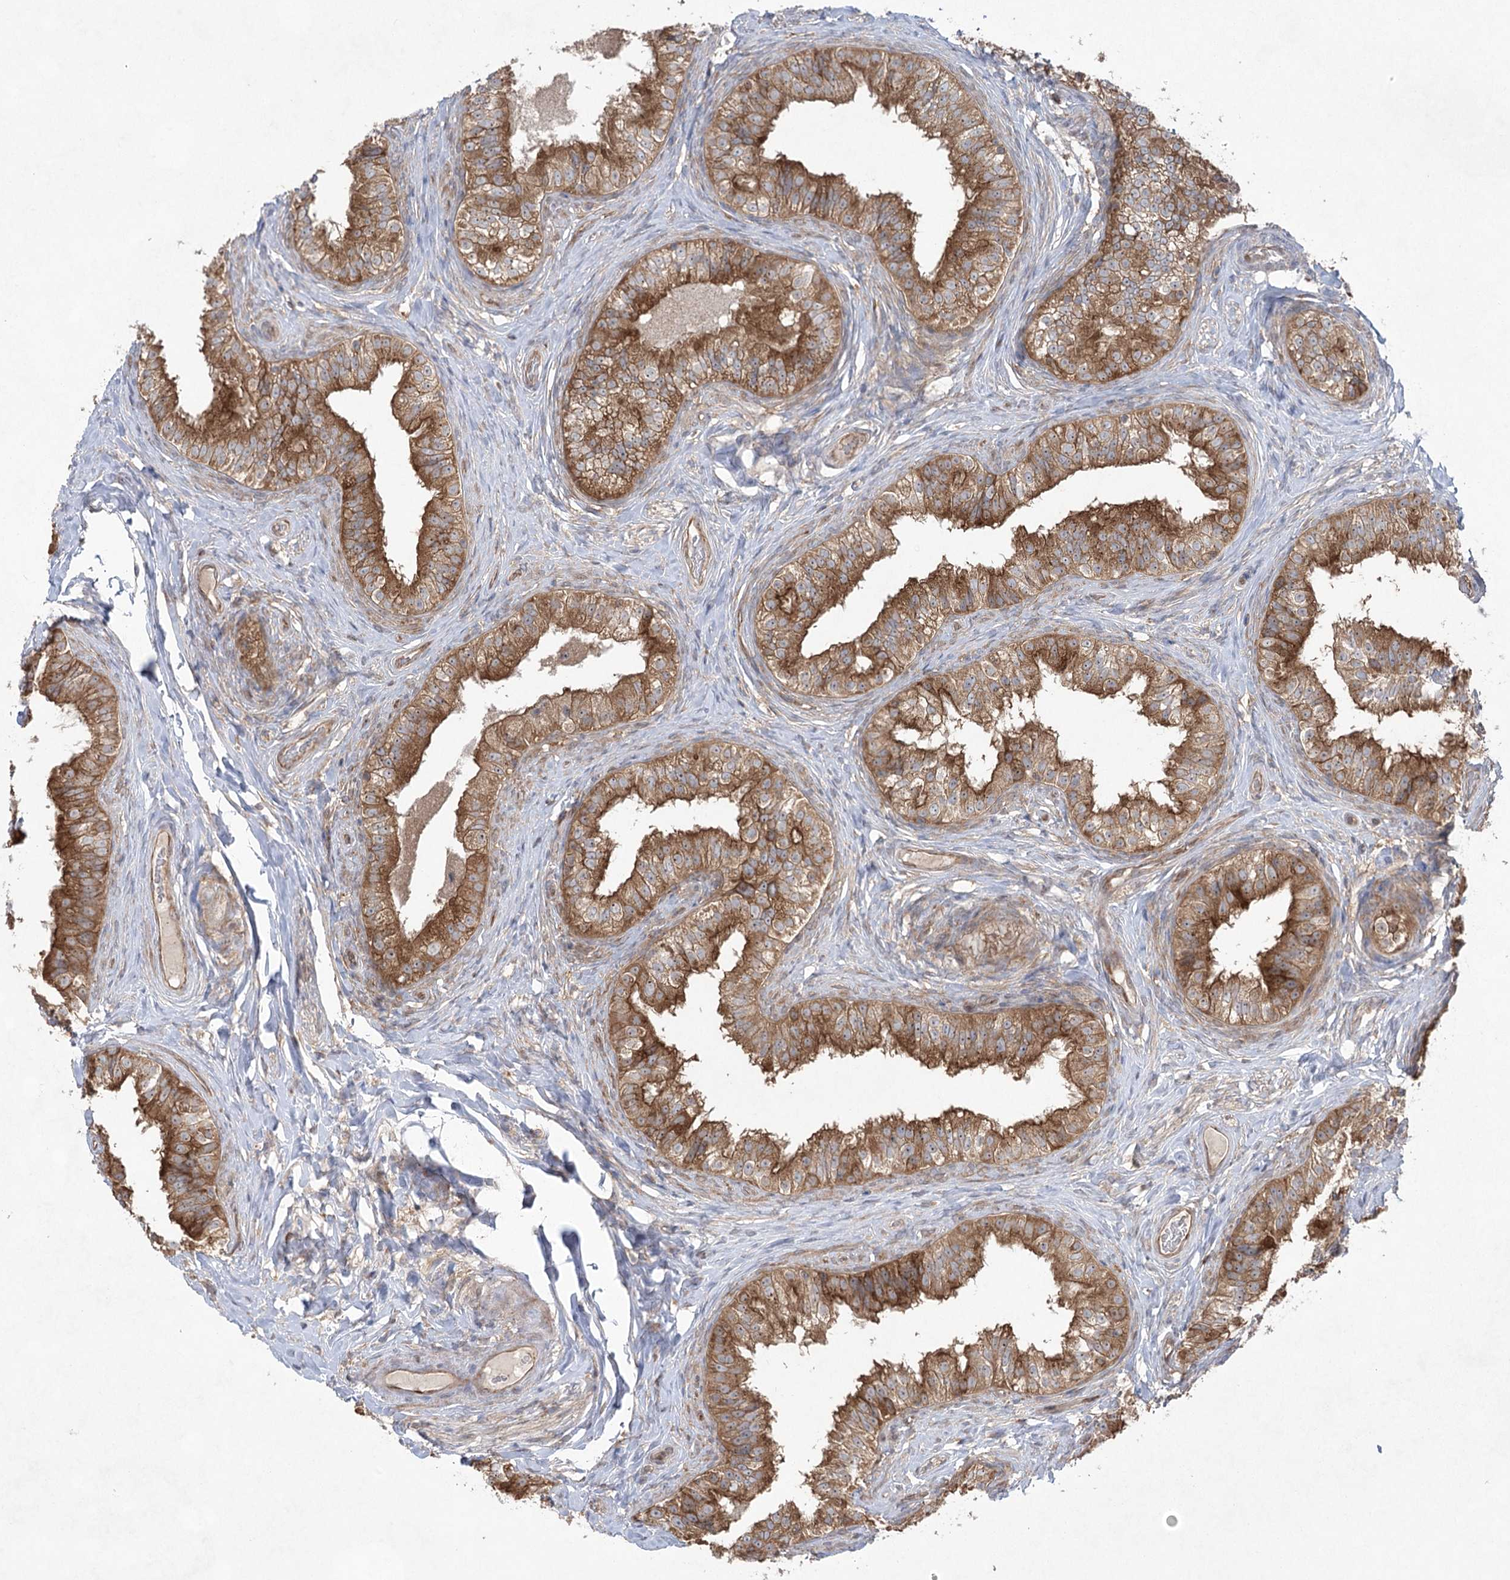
{"staining": {"intensity": "moderate", "quantity": ">75%", "location": "cytoplasmic/membranous"}, "tissue": "epididymis", "cell_type": "Glandular cells", "image_type": "normal", "snomed": [{"axis": "morphology", "description": "Normal tissue, NOS"}, {"axis": "topography", "description": "Epididymis"}], "caption": "DAB immunohistochemical staining of normal human epididymis shows moderate cytoplasmic/membranous protein staining in approximately >75% of glandular cells. Using DAB (3,3'-diaminobenzidine) (brown) and hematoxylin (blue) stains, captured at high magnification using brightfield microscopy.", "gene": "EIF3A", "patient": {"sex": "male", "age": 49}}